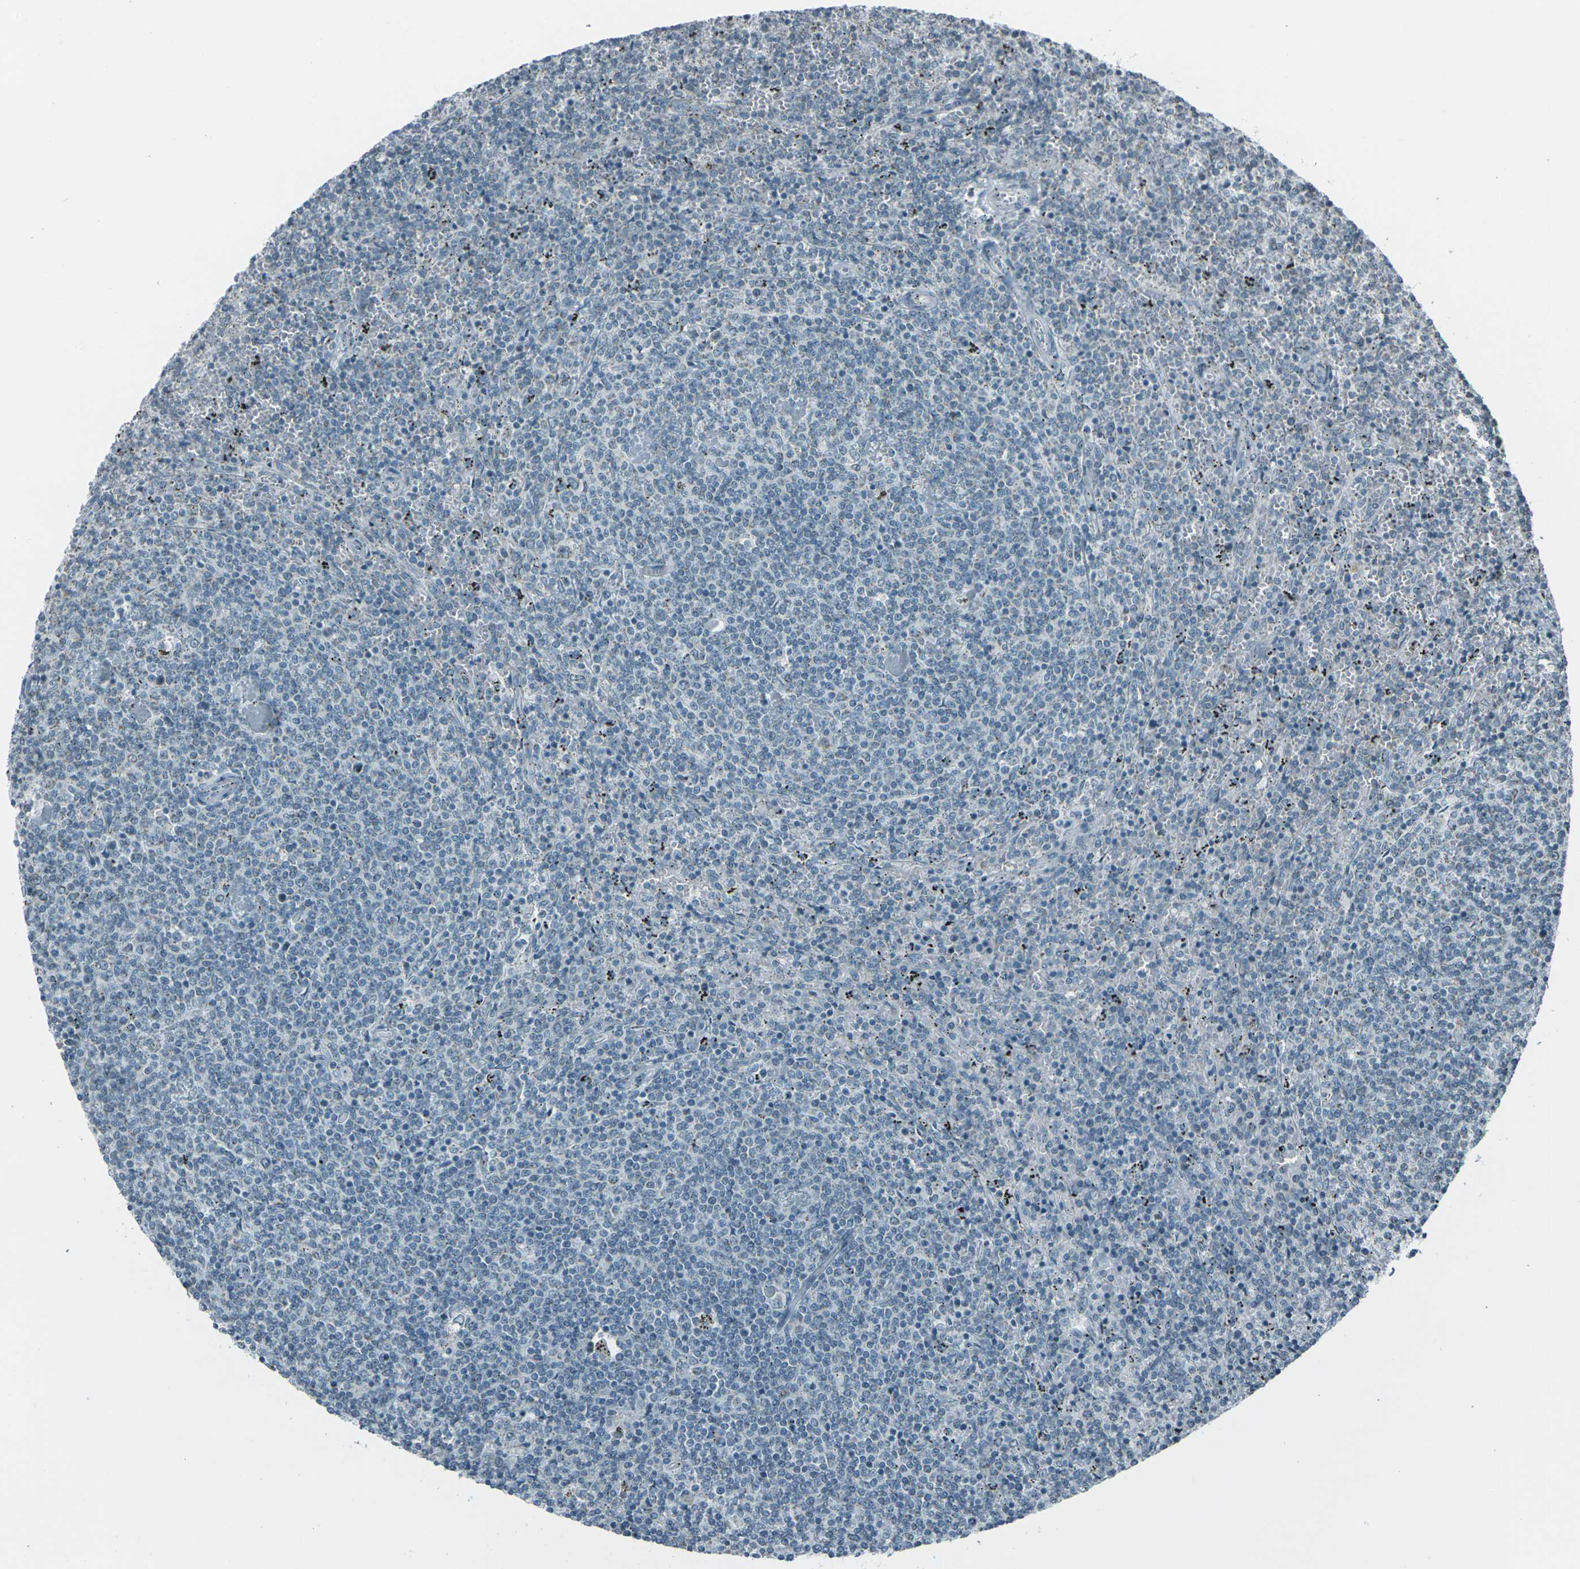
{"staining": {"intensity": "negative", "quantity": "none", "location": "none"}, "tissue": "lymphoma", "cell_type": "Tumor cells", "image_type": "cancer", "snomed": [{"axis": "morphology", "description": "Malignant lymphoma, non-Hodgkin's type, Low grade"}, {"axis": "topography", "description": "Spleen"}], "caption": "Immunohistochemical staining of human lymphoma demonstrates no significant staining in tumor cells.", "gene": "H2BC1", "patient": {"sex": "female", "age": 50}}